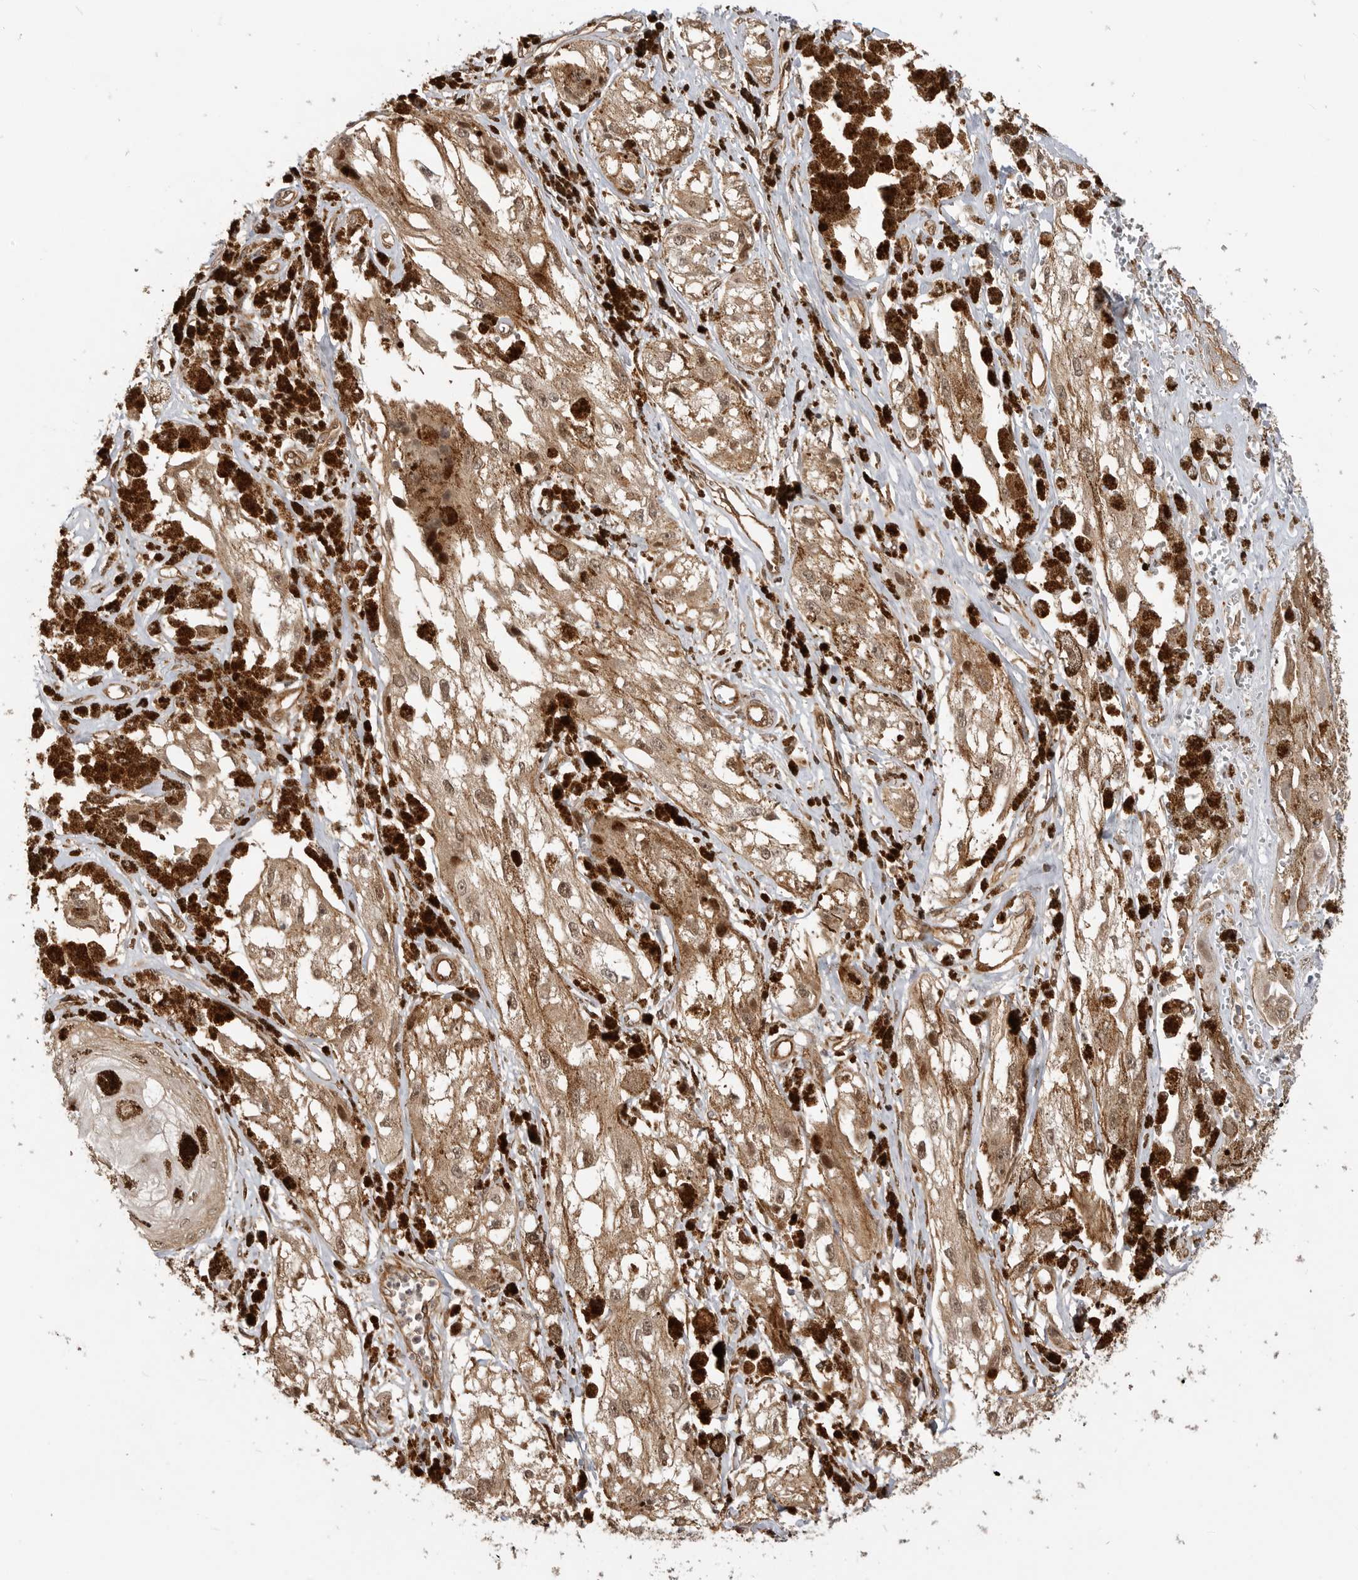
{"staining": {"intensity": "negative", "quantity": "none", "location": "none"}, "tissue": "melanoma", "cell_type": "Tumor cells", "image_type": "cancer", "snomed": [{"axis": "morphology", "description": "Malignant melanoma, NOS"}, {"axis": "topography", "description": "Skin"}], "caption": "A micrograph of melanoma stained for a protein exhibits no brown staining in tumor cells.", "gene": "ADPRS", "patient": {"sex": "male", "age": 88}}